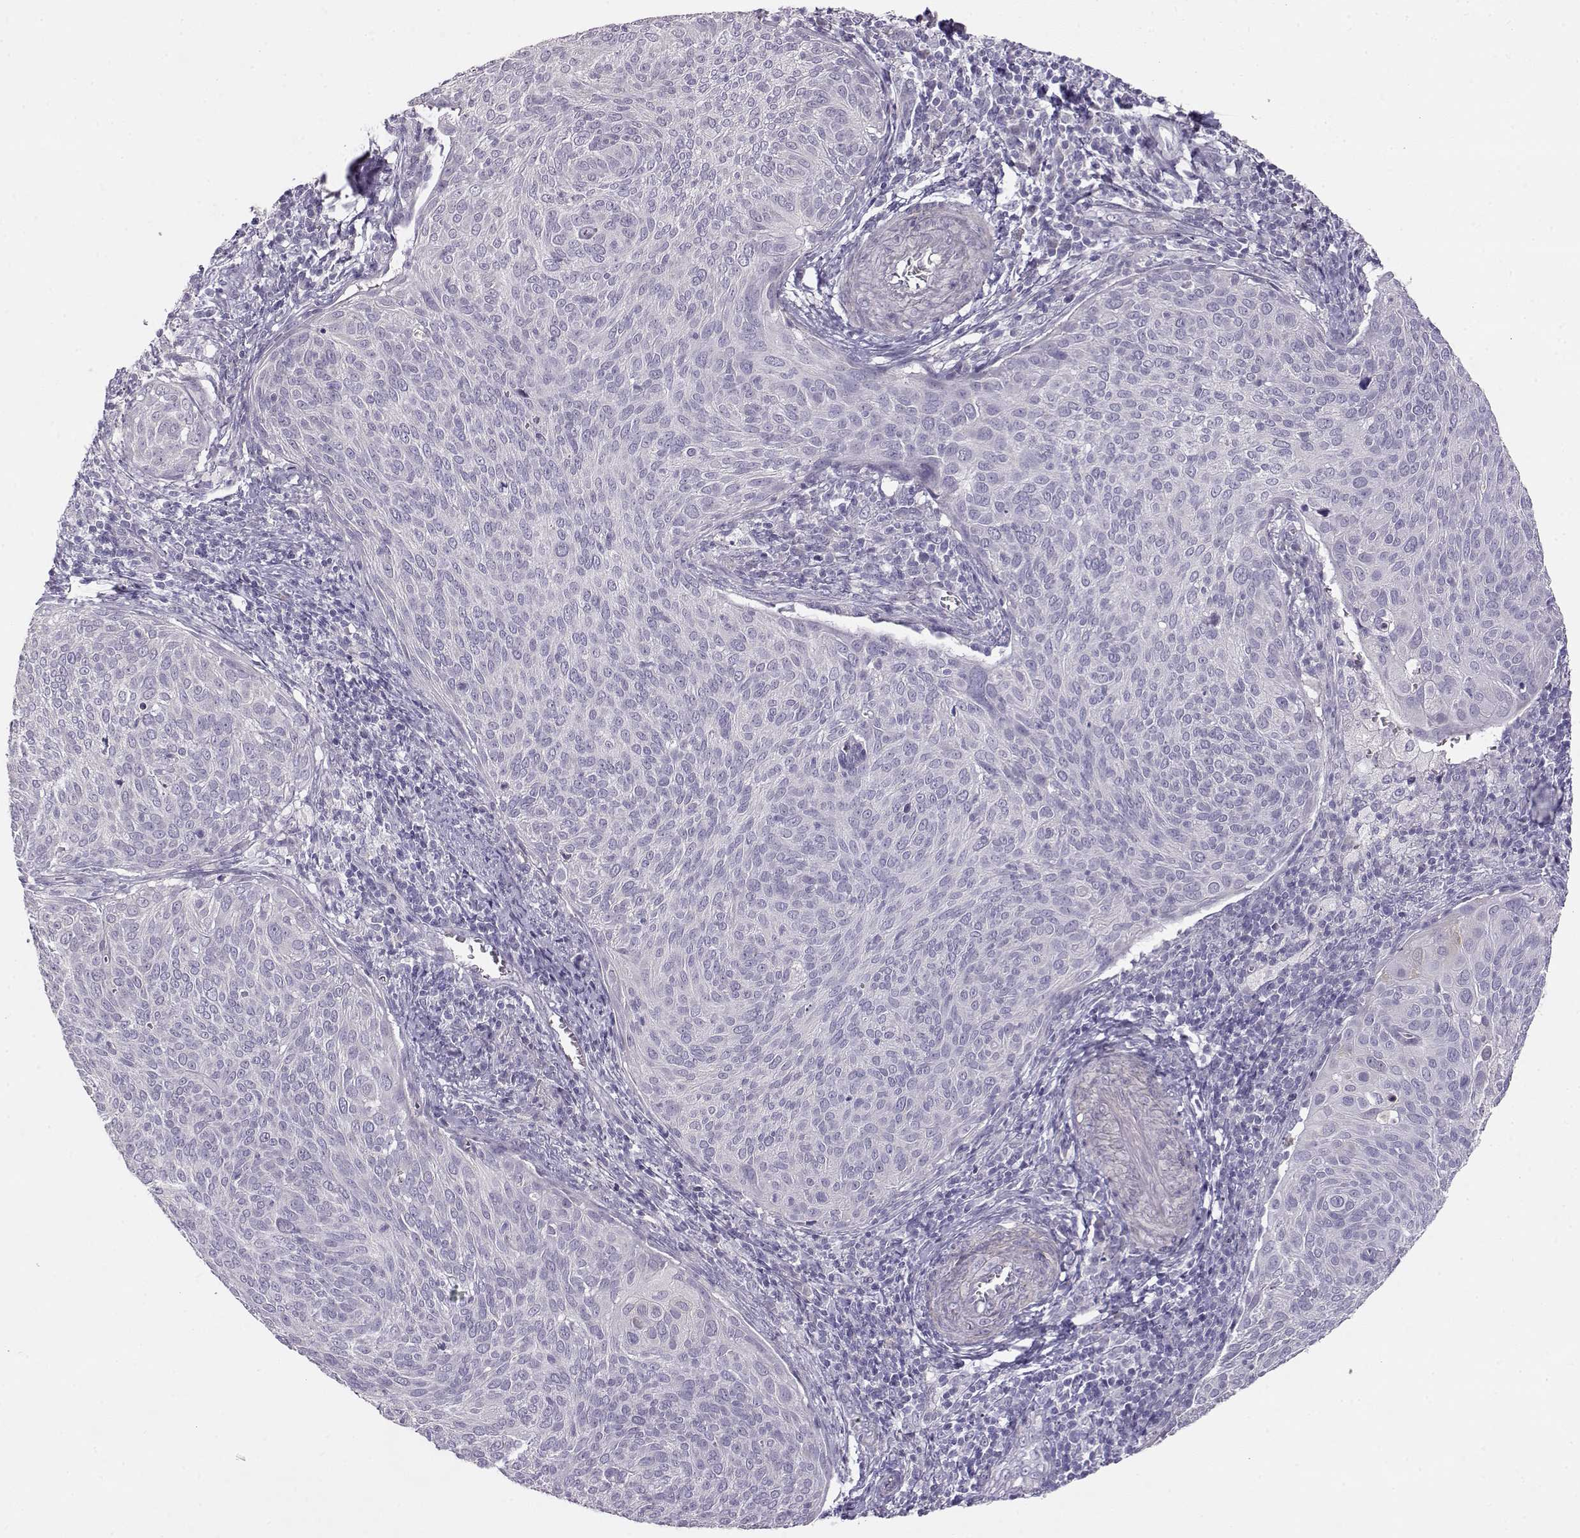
{"staining": {"intensity": "negative", "quantity": "none", "location": "none"}, "tissue": "cervical cancer", "cell_type": "Tumor cells", "image_type": "cancer", "snomed": [{"axis": "morphology", "description": "Squamous cell carcinoma, NOS"}, {"axis": "topography", "description": "Cervix"}], "caption": "A histopathology image of cervical cancer stained for a protein shows no brown staining in tumor cells.", "gene": "ENDOU", "patient": {"sex": "female", "age": 39}}